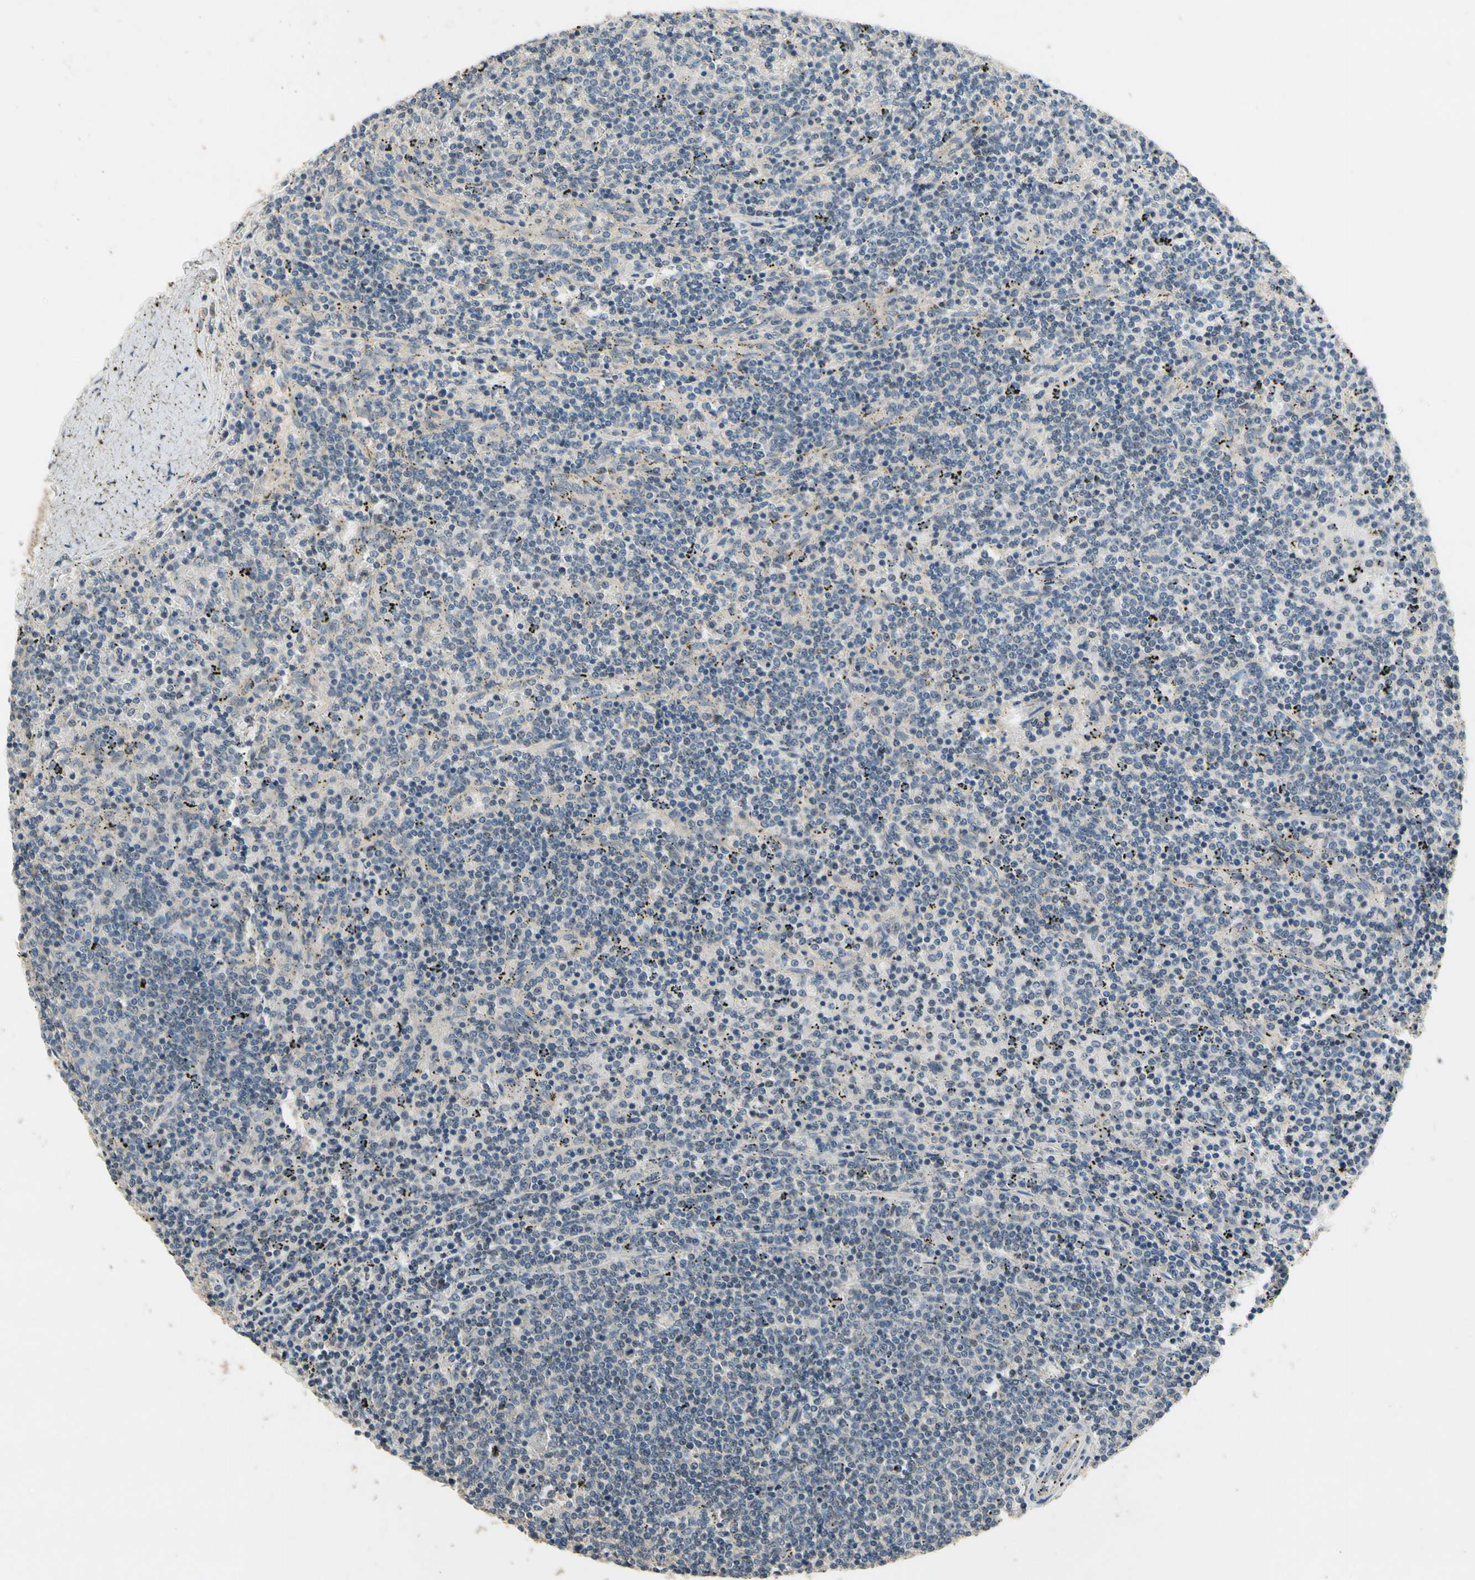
{"staining": {"intensity": "negative", "quantity": "none", "location": "none"}, "tissue": "lymphoma", "cell_type": "Tumor cells", "image_type": "cancer", "snomed": [{"axis": "morphology", "description": "Malignant lymphoma, non-Hodgkin's type, Low grade"}, {"axis": "topography", "description": "Spleen"}], "caption": "Malignant lymphoma, non-Hodgkin's type (low-grade) stained for a protein using IHC exhibits no staining tumor cells.", "gene": "ALKBH3", "patient": {"sex": "female", "age": 50}}